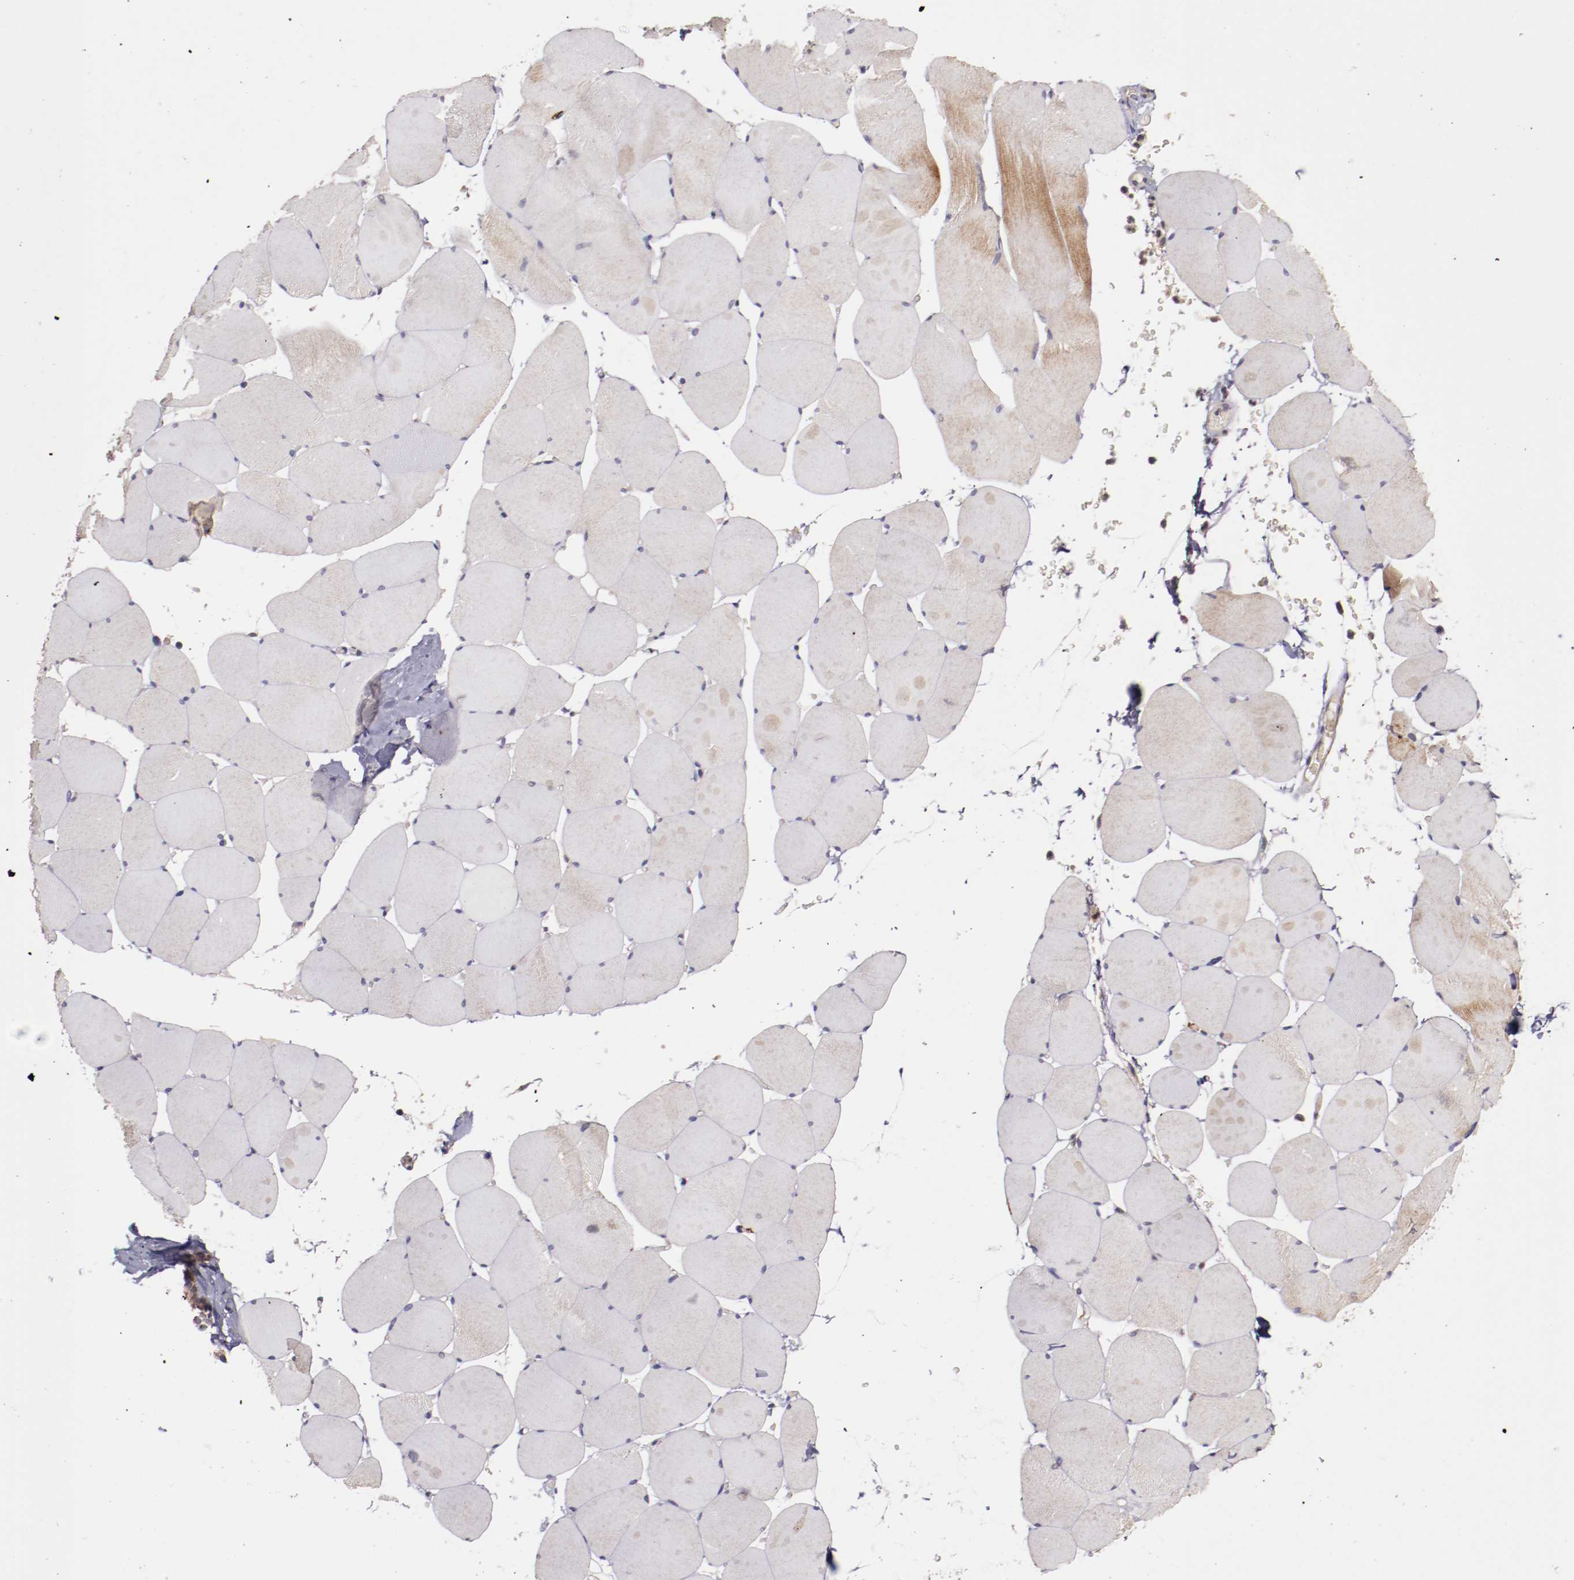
{"staining": {"intensity": "weak", "quantity": ">75%", "location": "cytoplasmic/membranous"}, "tissue": "skeletal muscle", "cell_type": "Myocytes", "image_type": "normal", "snomed": [{"axis": "morphology", "description": "Normal tissue, NOS"}, {"axis": "topography", "description": "Skeletal muscle"}], "caption": "High-magnification brightfield microscopy of normal skeletal muscle stained with DAB (brown) and counterstained with hematoxylin (blue). myocytes exhibit weak cytoplasmic/membranous positivity is identified in about>75% of cells.", "gene": "FTSJ1", "patient": {"sex": "male", "age": 62}}